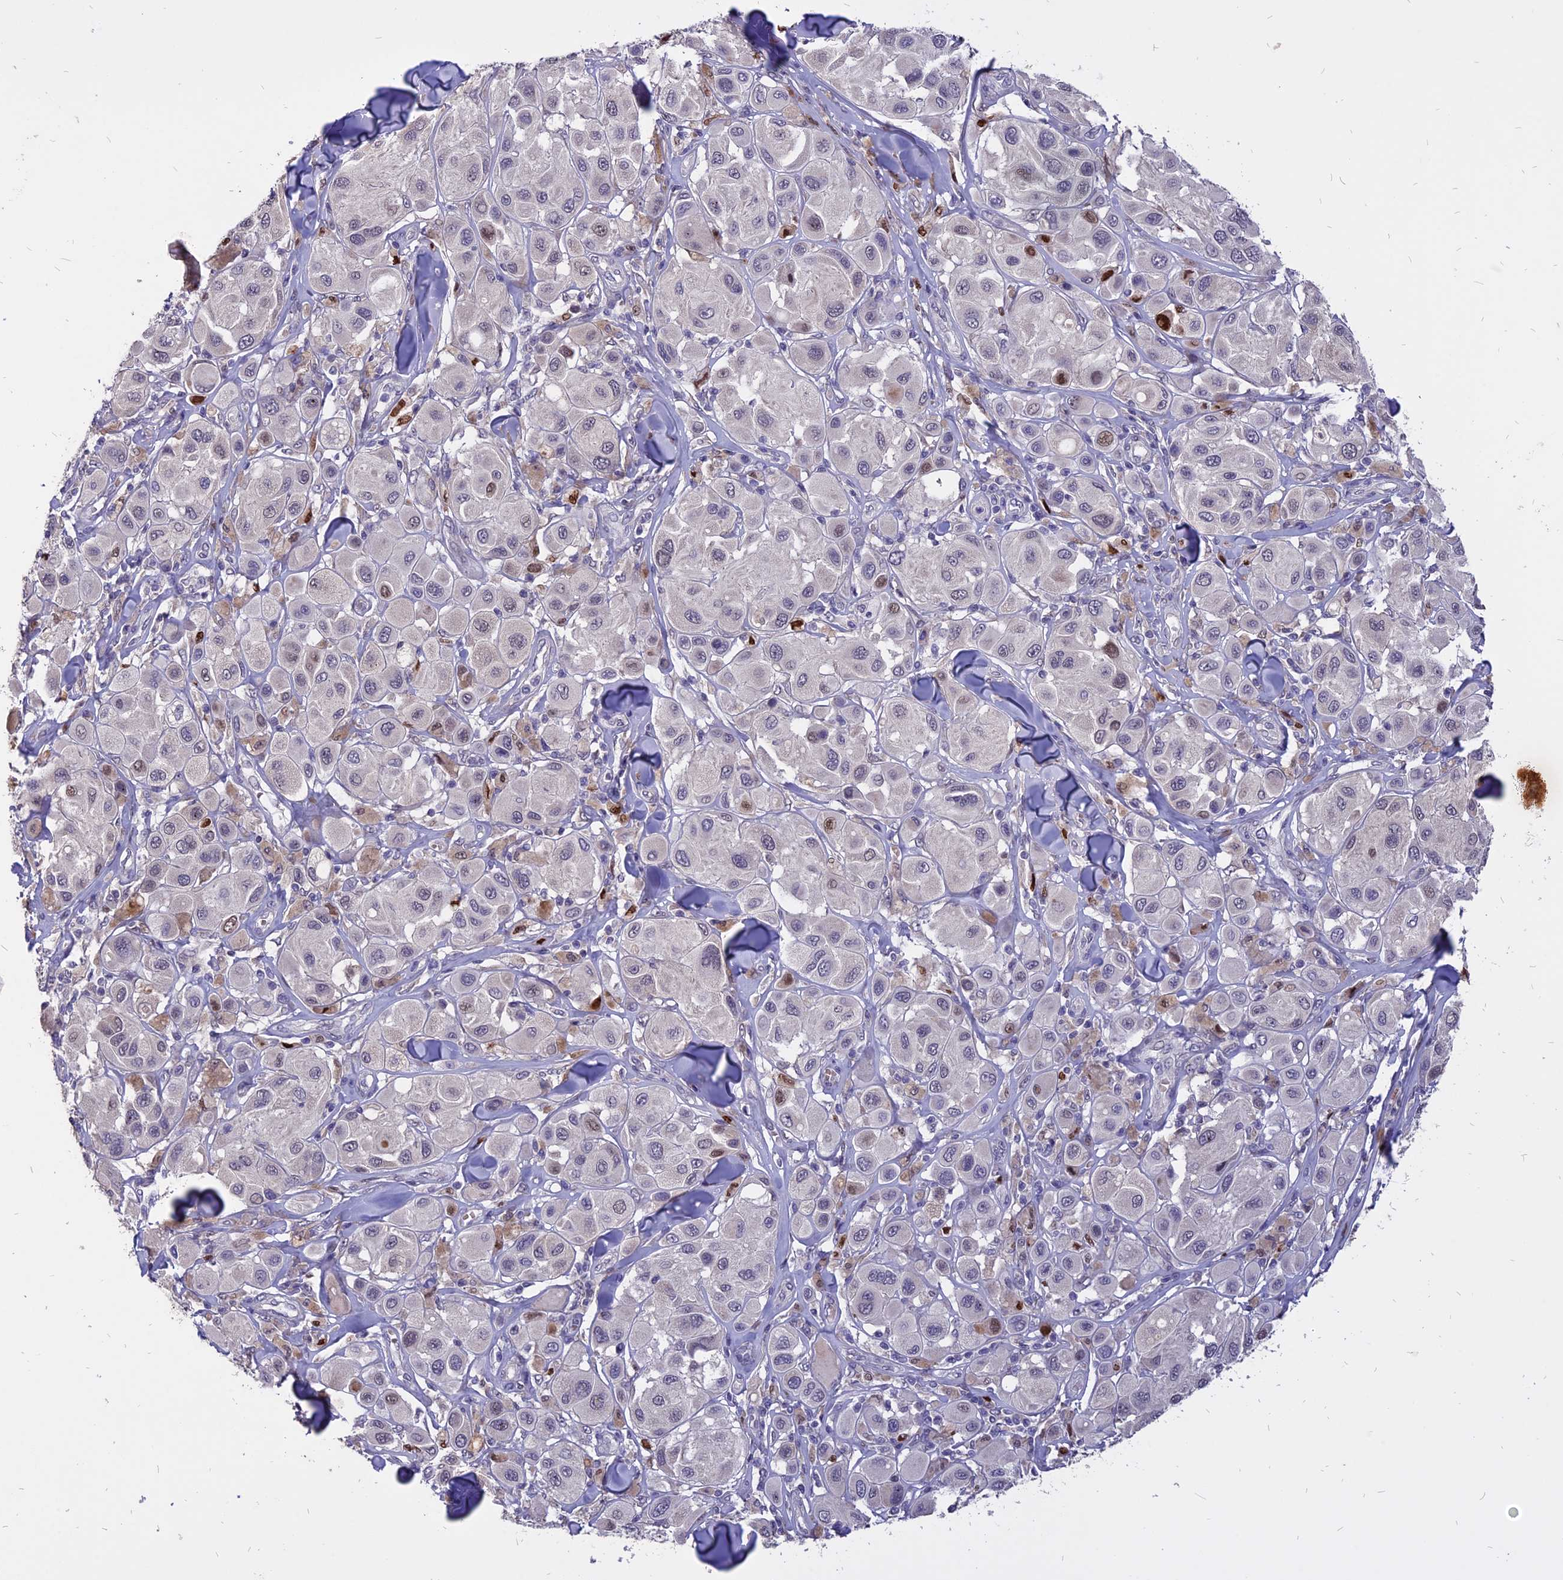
{"staining": {"intensity": "weak", "quantity": "<25%", "location": "nuclear"}, "tissue": "melanoma", "cell_type": "Tumor cells", "image_type": "cancer", "snomed": [{"axis": "morphology", "description": "Malignant melanoma, Metastatic site"}, {"axis": "topography", "description": "Skin"}], "caption": "Melanoma was stained to show a protein in brown. There is no significant expression in tumor cells.", "gene": "TMEM263", "patient": {"sex": "male", "age": 41}}